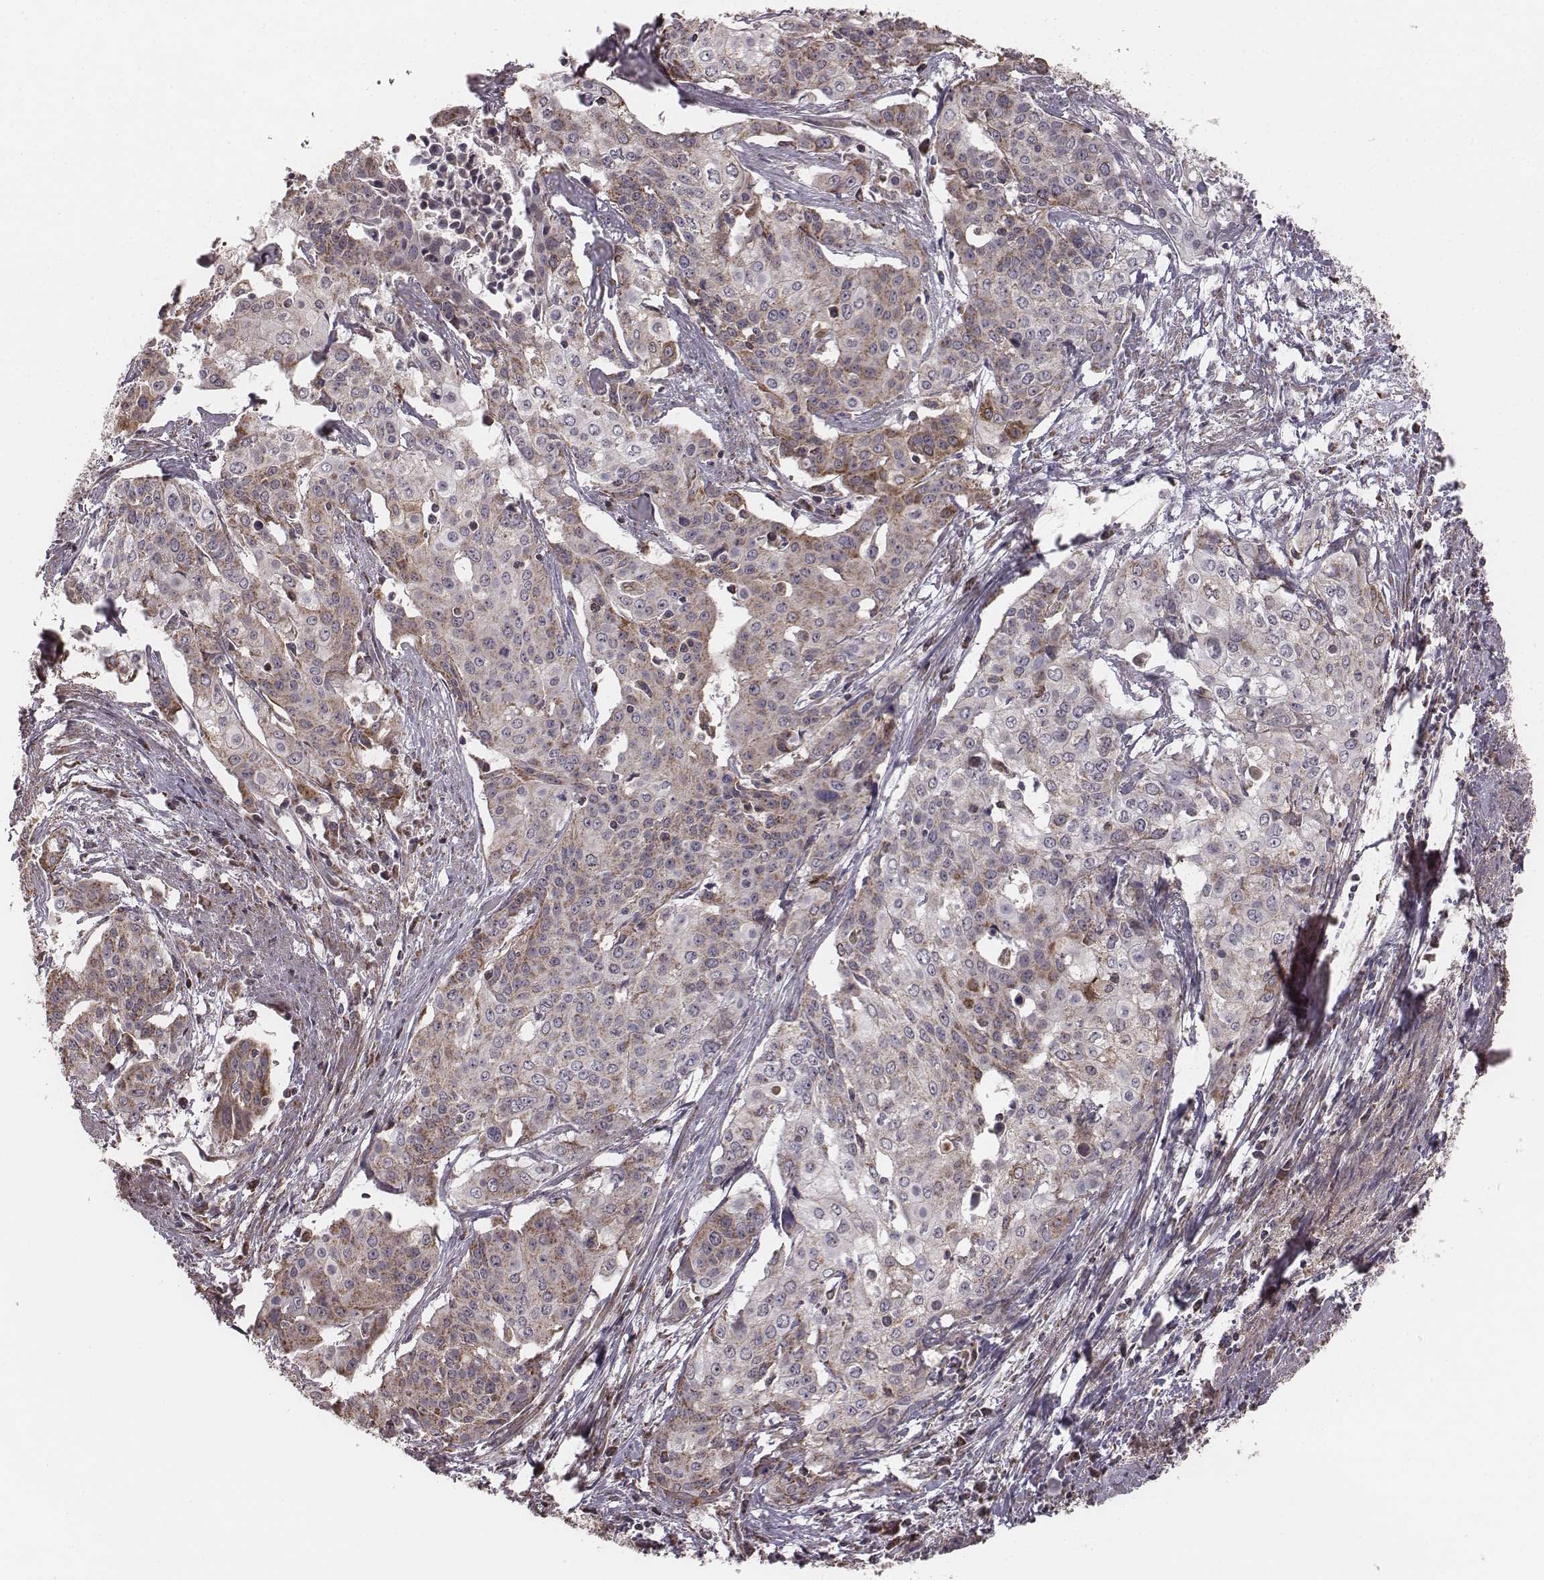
{"staining": {"intensity": "moderate", "quantity": "25%-75%", "location": "cytoplasmic/membranous"}, "tissue": "cervical cancer", "cell_type": "Tumor cells", "image_type": "cancer", "snomed": [{"axis": "morphology", "description": "Squamous cell carcinoma, NOS"}, {"axis": "topography", "description": "Cervix"}], "caption": "Protein analysis of squamous cell carcinoma (cervical) tissue exhibits moderate cytoplasmic/membranous expression in about 25%-75% of tumor cells. The staining was performed using DAB (3,3'-diaminobenzidine), with brown indicating positive protein expression. Nuclei are stained blue with hematoxylin.", "gene": "PDCD2L", "patient": {"sex": "female", "age": 39}}